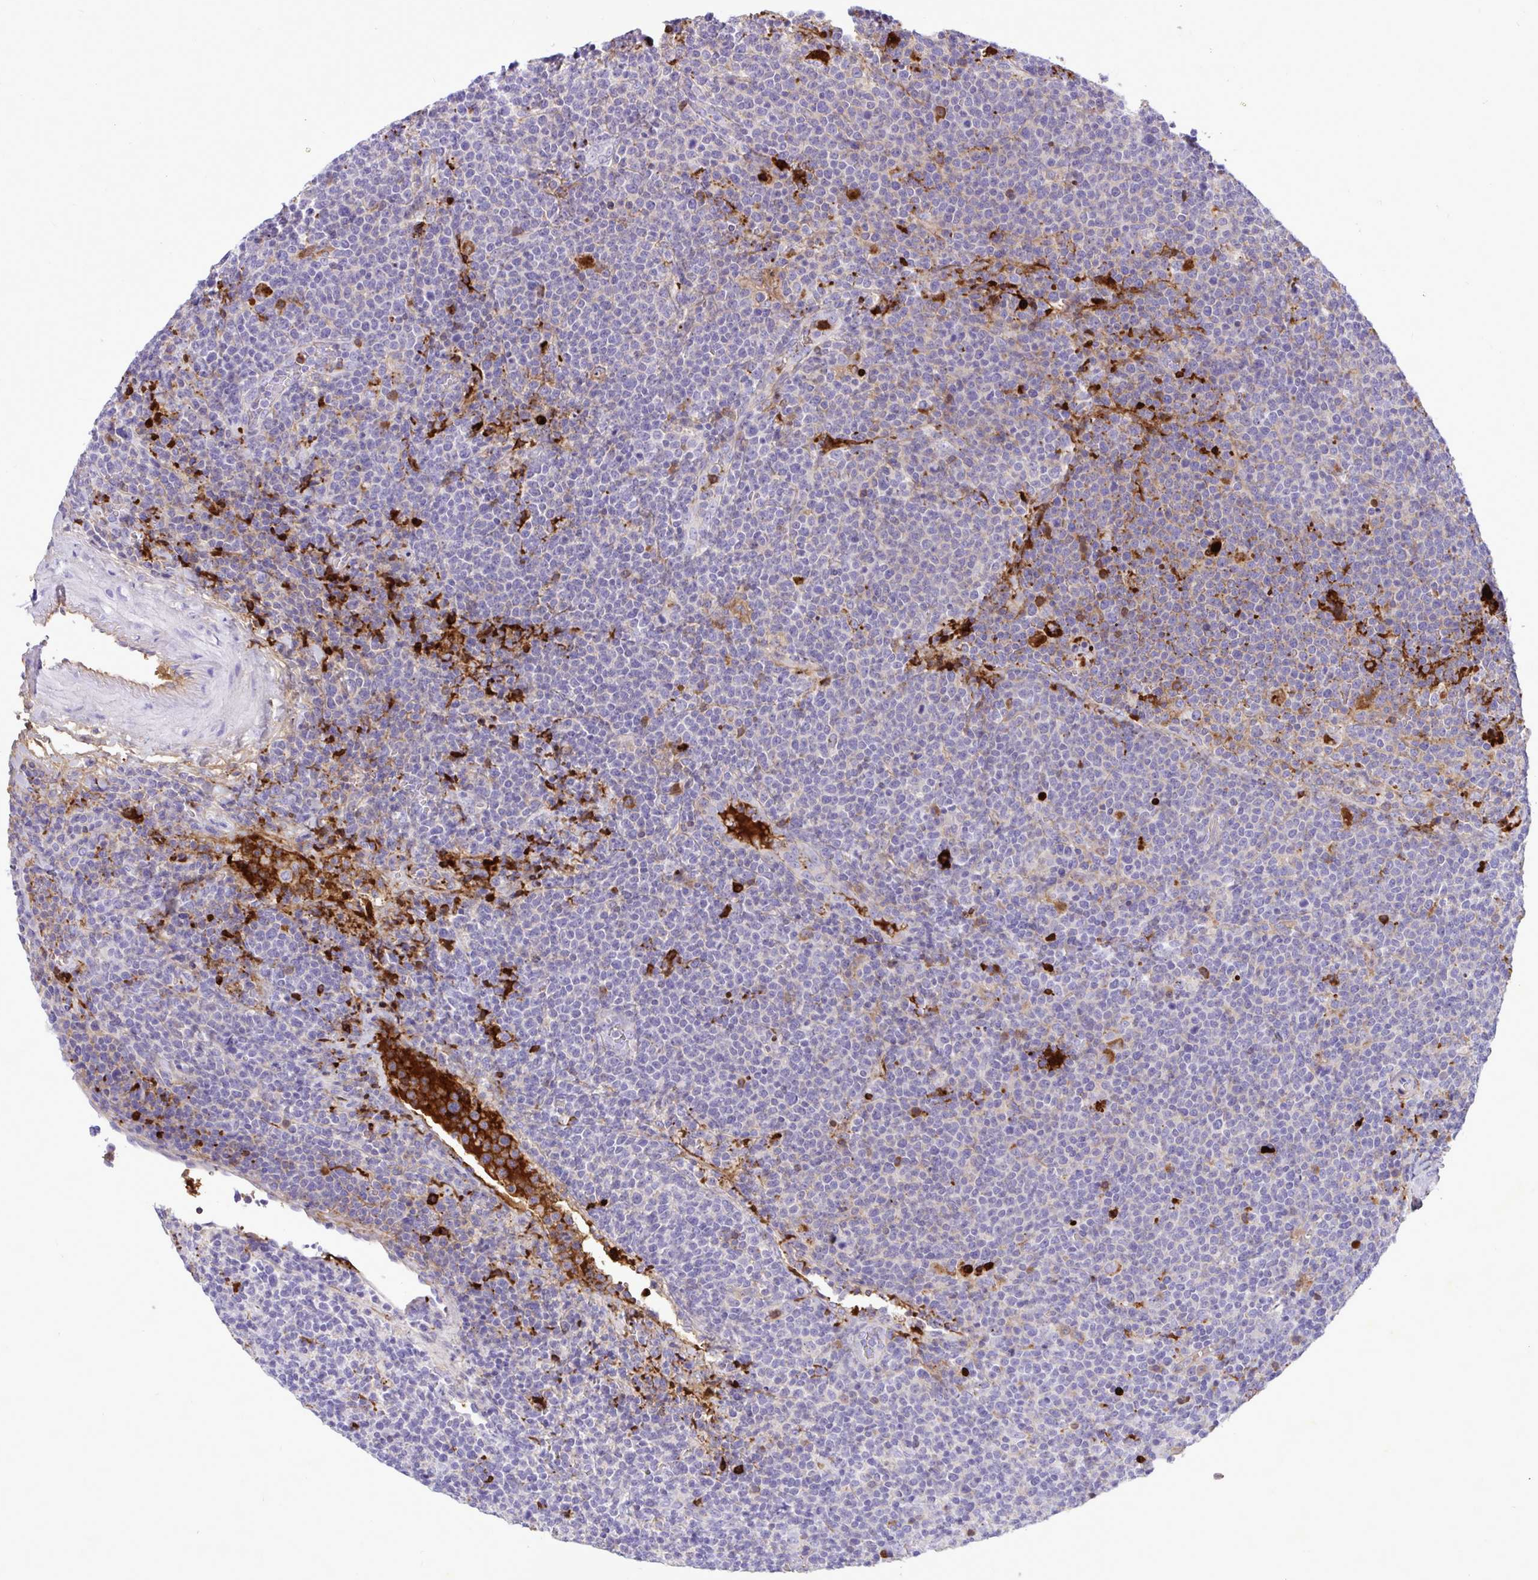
{"staining": {"intensity": "negative", "quantity": "none", "location": "none"}, "tissue": "lymphoma", "cell_type": "Tumor cells", "image_type": "cancer", "snomed": [{"axis": "morphology", "description": "Malignant lymphoma, non-Hodgkin's type, High grade"}, {"axis": "topography", "description": "Lymph node"}], "caption": "Immunohistochemistry (IHC) photomicrograph of malignant lymphoma, non-Hodgkin's type (high-grade) stained for a protein (brown), which reveals no expression in tumor cells.", "gene": "F2", "patient": {"sex": "male", "age": 61}}